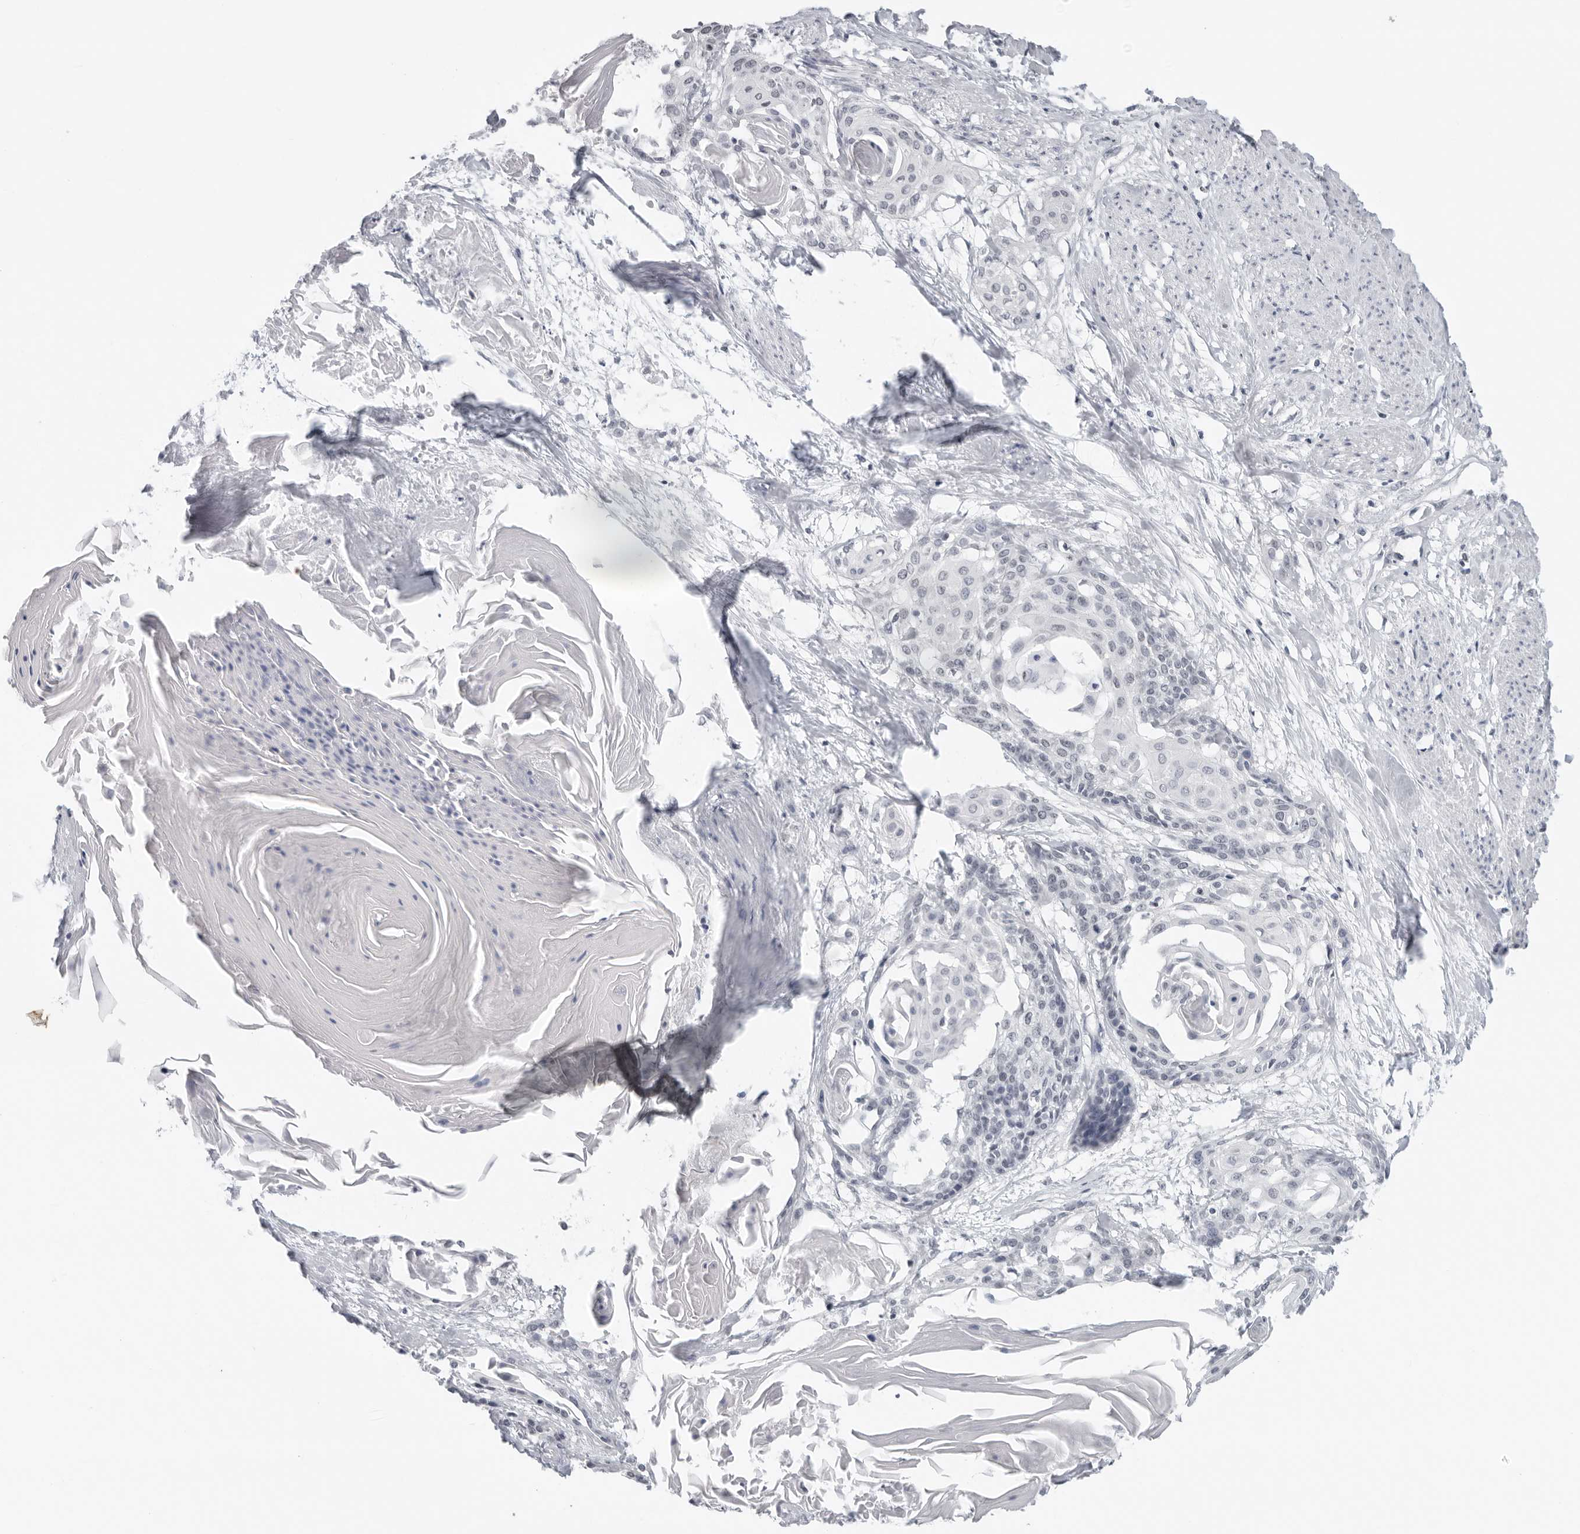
{"staining": {"intensity": "negative", "quantity": "none", "location": "none"}, "tissue": "cervical cancer", "cell_type": "Tumor cells", "image_type": "cancer", "snomed": [{"axis": "morphology", "description": "Squamous cell carcinoma, NOS"}, {"axis": "topography", "description": "Cervix"}], "caption": "Tumor cells are negative for protein expression in human squamous cell carcinoma (cervical).", "gene": "FLG2", "patient": {"sex": "female", "age": 57}}